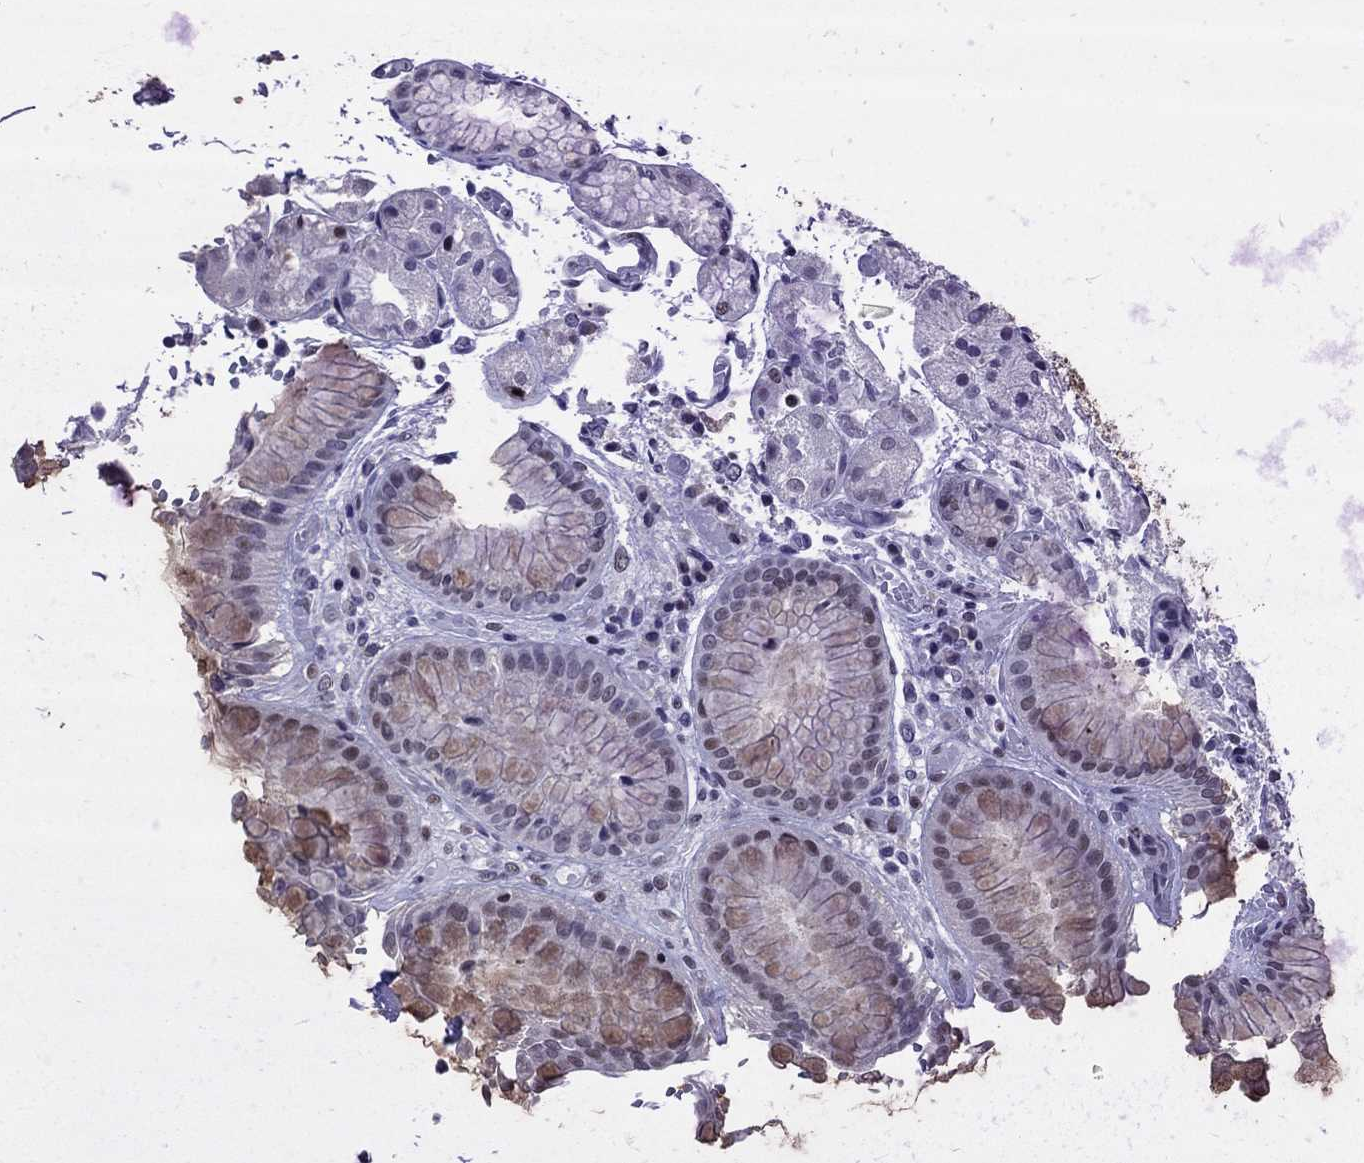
{"staining": {"intensity": "weak", "quantity": "<25%", "location": "cytoplasmic/membranous"}, "tissue": "stomach", "cell_type": "Glandular cells", "image_type": "normal", "snomed": [{"axis": "morphology", "description": "Normal tissue, NOS"}, {"axis": "topography", "description": "Stomach, upper"}], "caption": "Histopathology image shows no protein positivity in glandular cells of benign stomach.", "gene": "HCFC1", "patient": {"sex": "male", "age": 72}}